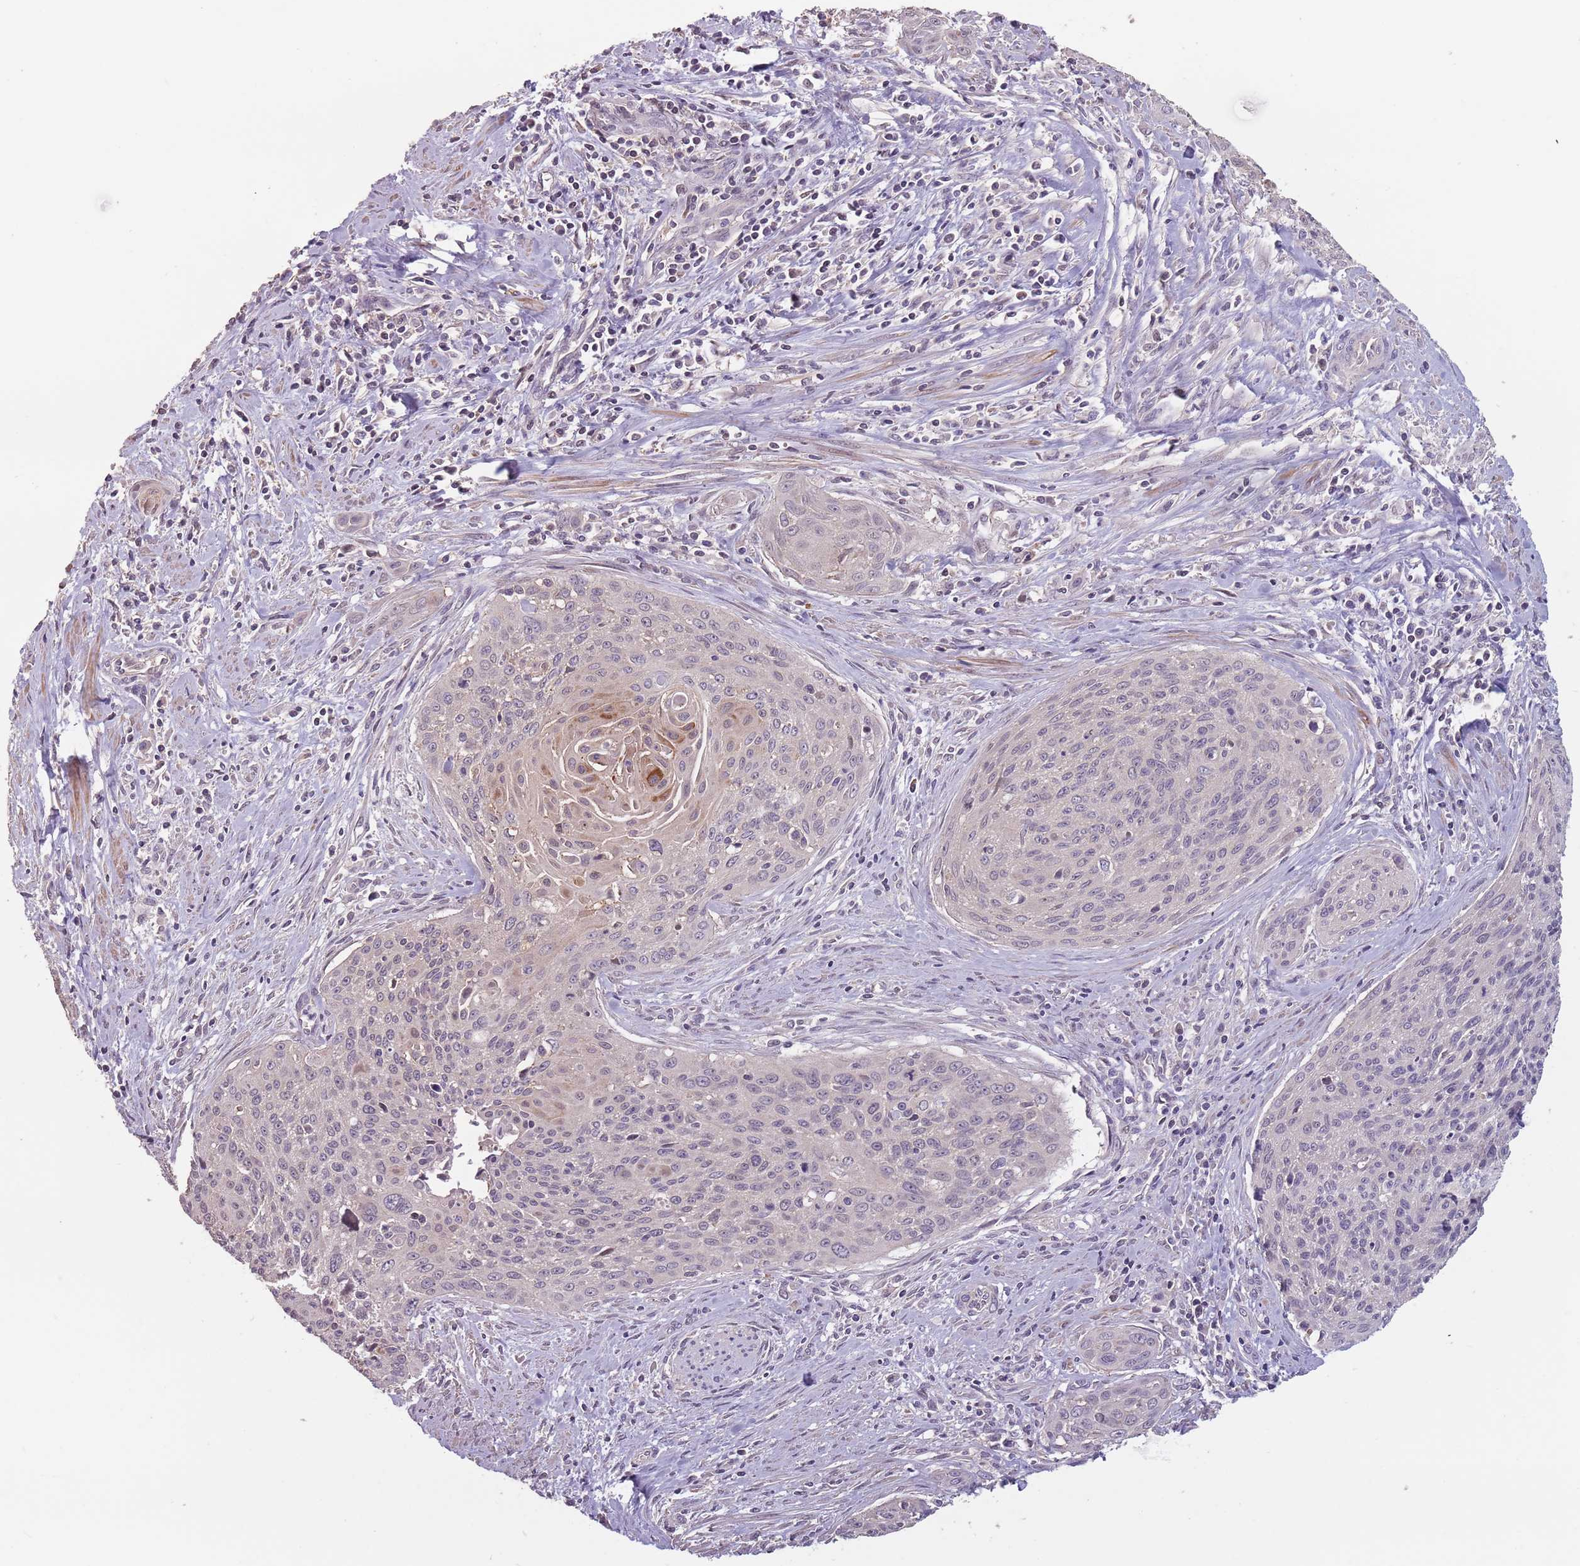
{"staining": {"intensity": "moderate", "quantity": "<25%", "location": "cytoplasmic/membranous,nuclear"}, "tissue": "cervical cancer", "cell_type": "Tumor cells", "image_type": "cancer", "snomed": [{"axis": "morphology", "description": "Squamous cell carcinoma, NOS"}, {"axis": "topography", "description": "Cervix"}], "caption": "About <25% of tumor cells in human cervical cancer show moderate cytoplasmic/membranous and nuclear protein staining as visualized by brown immunohistochemical staining.", "gene": "MBD3L1", "patient": {"sex": "female", "age": 55}}